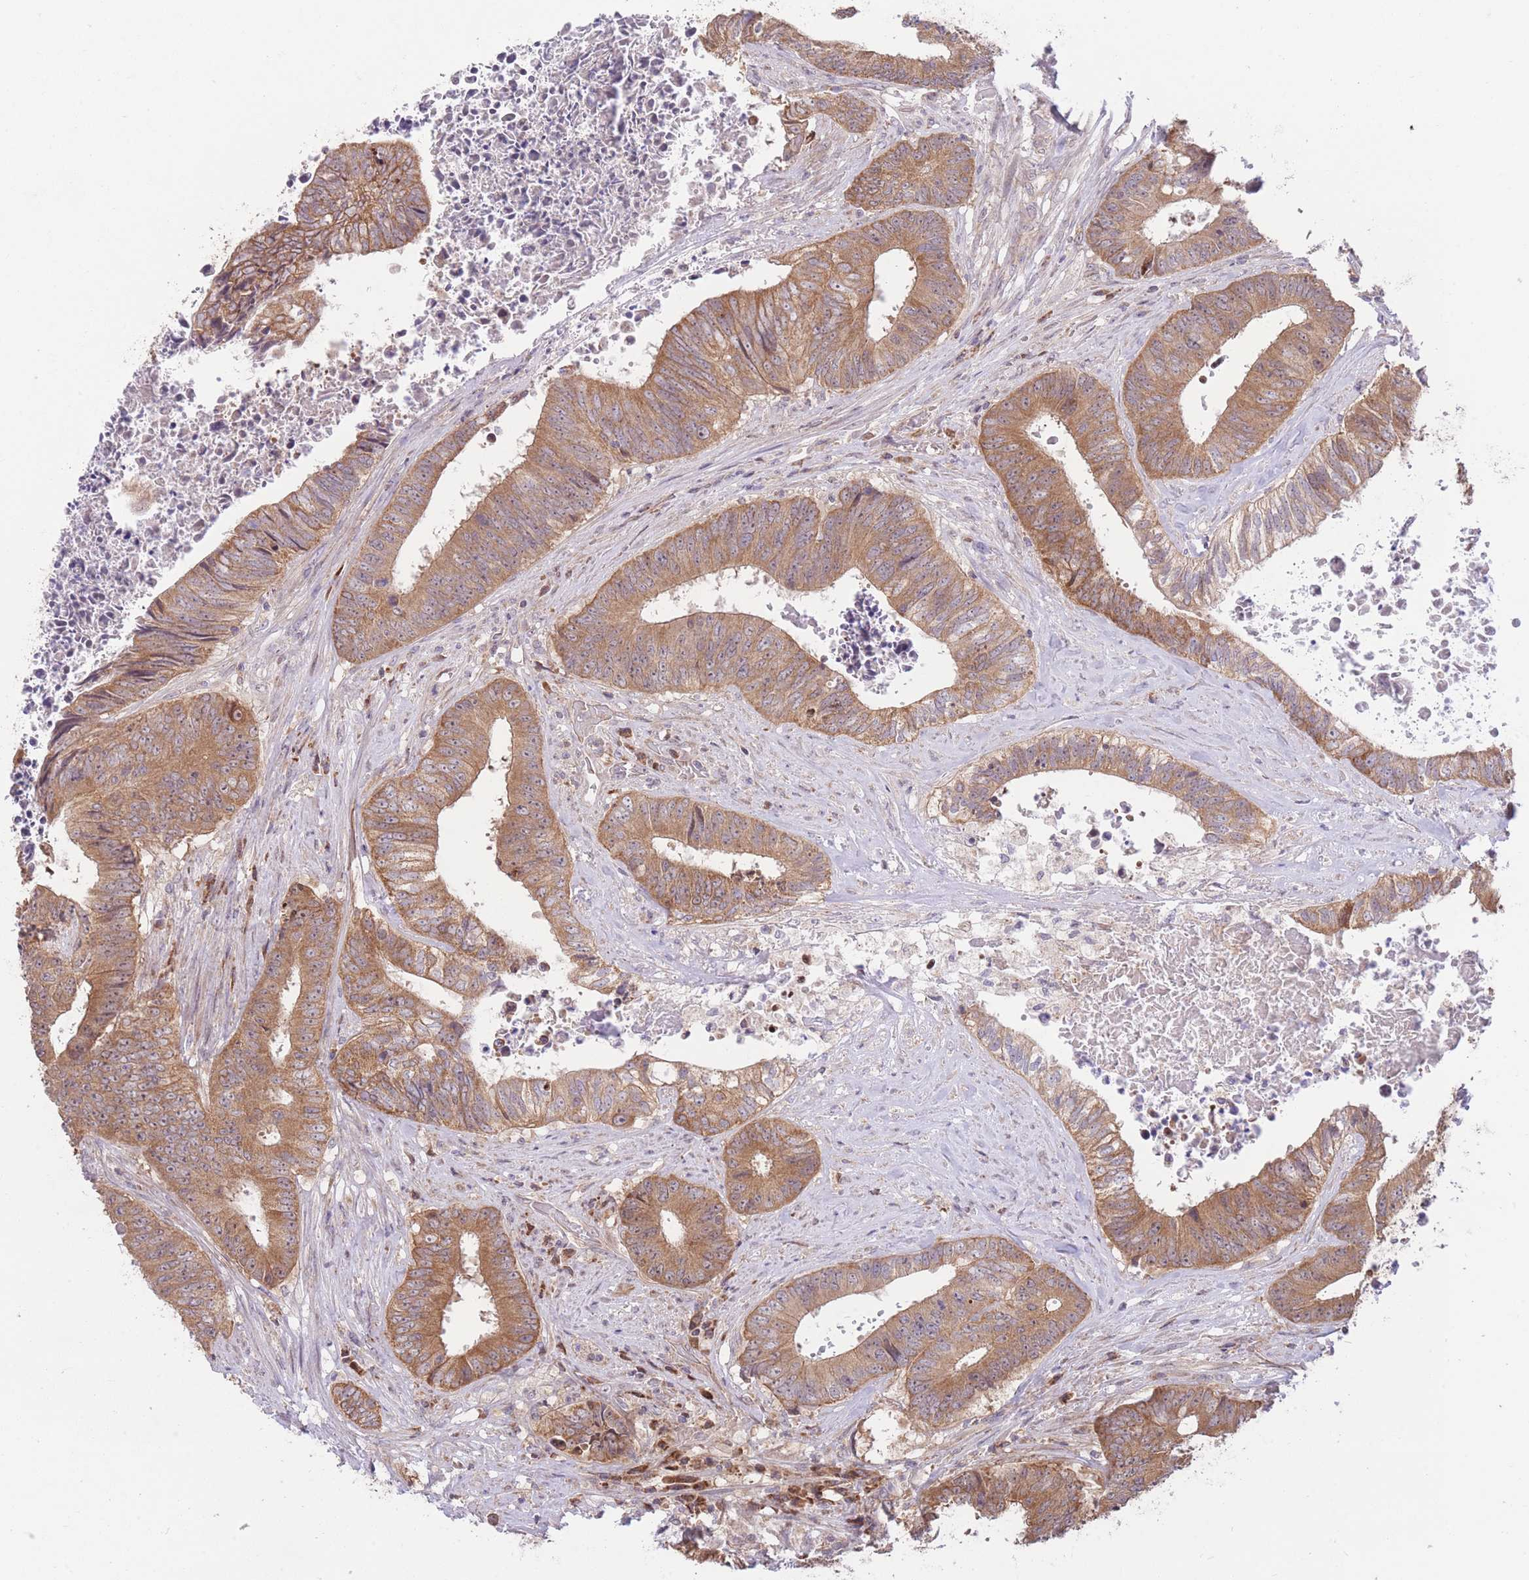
{"staining": {"intensity": "moderate", "quantity": ">75%", "location": "cytoplasmic/membranous"}, "tissue": "colorectal cancer", "cell_type": "Tumor cells", "image_type": "cancer", "snomed": [{"axis": "morphology", "description": "Adenocarcinoma, NOS"}, {"axis": "topography", "description": "Rectum"}], "caption": "IHC staining of adenocarcinoma (colorectal), which exhibits medium levels of moderate cytoplasmic/membranous expression in approximately >75% of tumor cells indicating moderate cytoplasmic/membranous protein expression. The staining was performed using DAB (3,3'-diaminobenzidine) (brown) for protein detection and nuclei were counterstained in hematoxylin (blue).", "gene": "BOLA2B", "patient": {"sex": "male", "age": 72}}